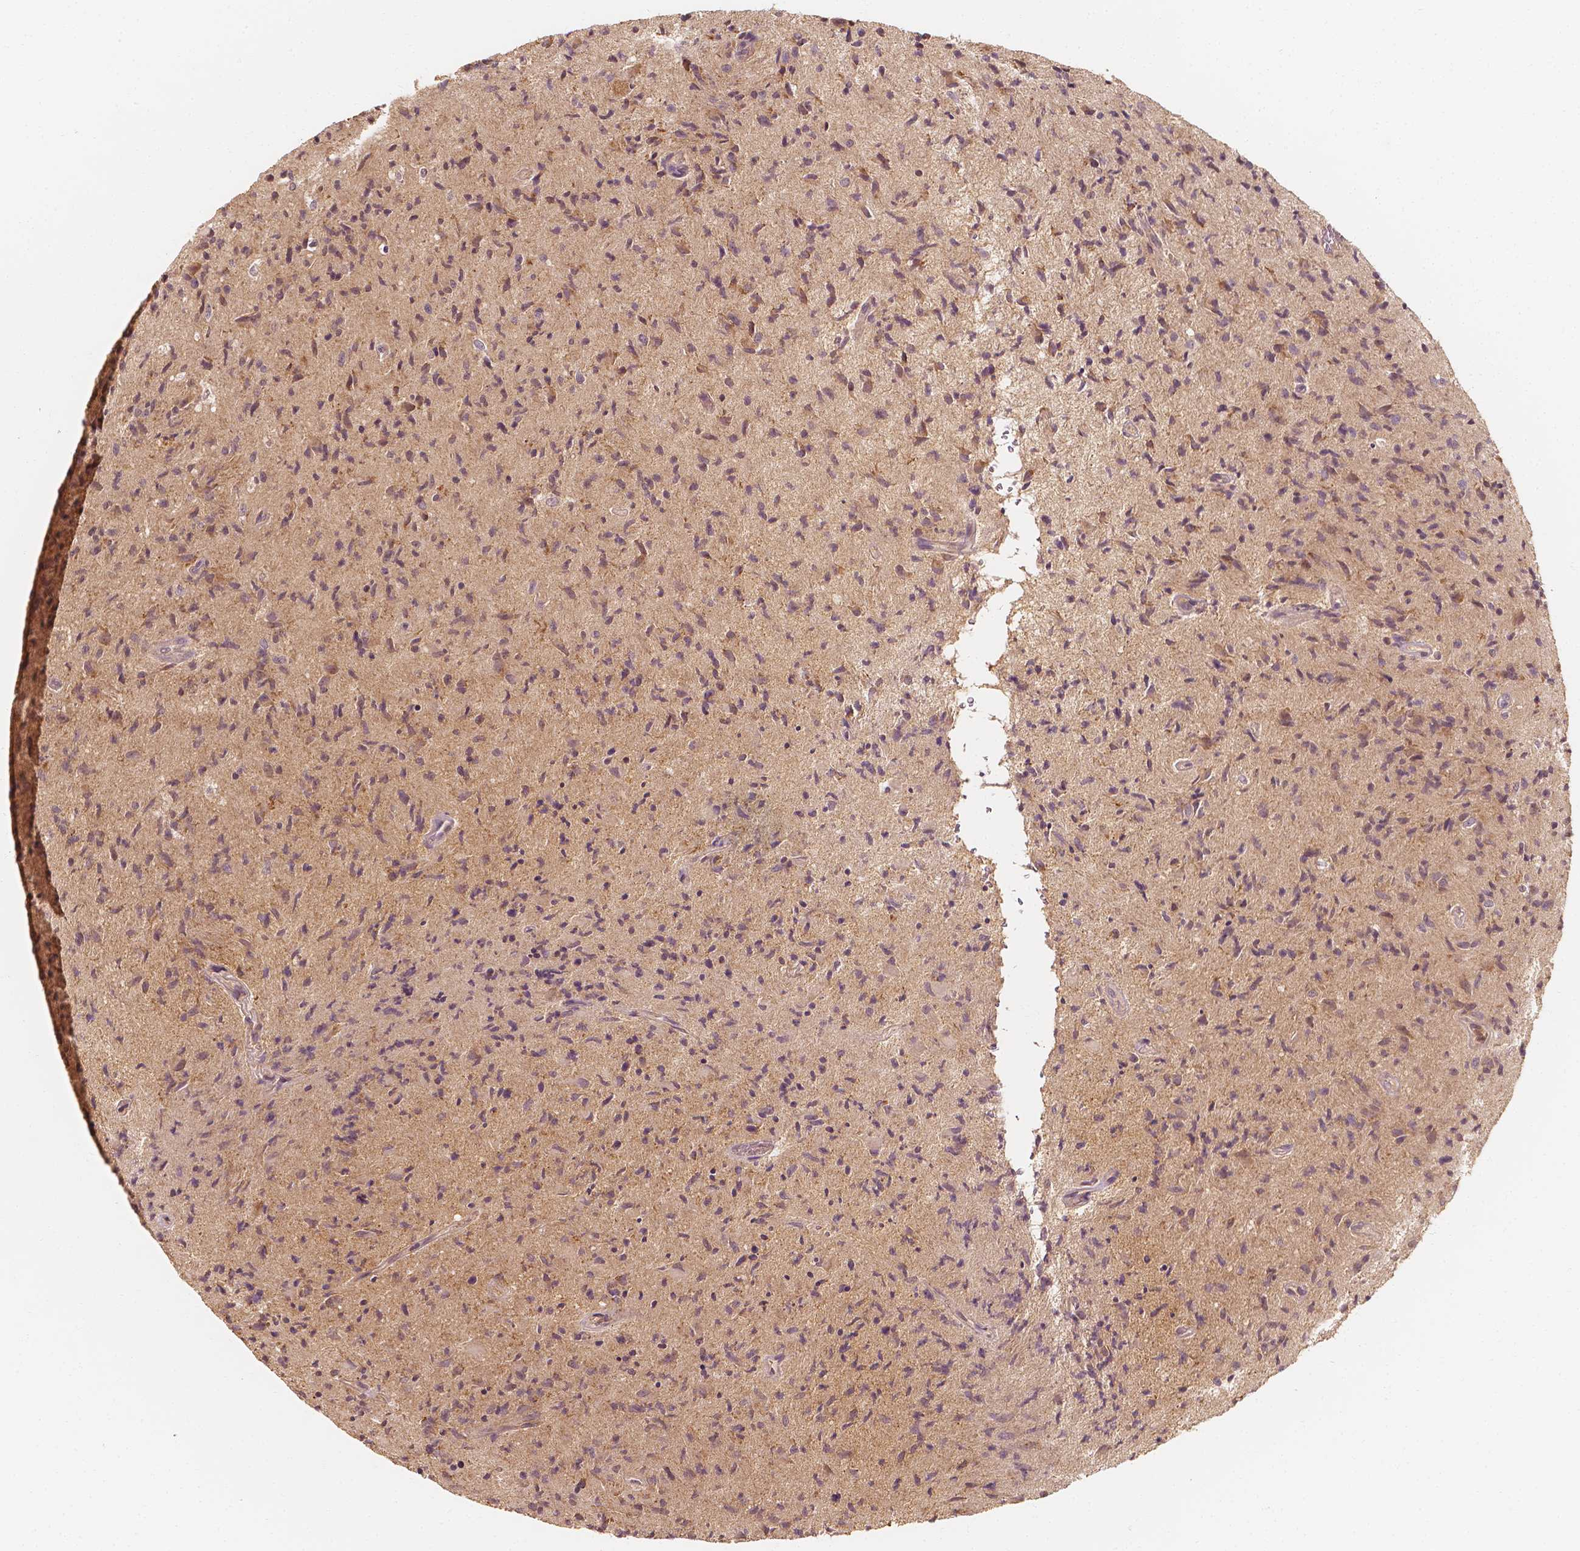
{"staining": {"intensity": "negative", "quantity": "none", "location": "none"}, "tissue": "glioma", "cell_type": "Tumor cells", "image_type": "cancer", "snomed": [{"axis": "morphology", "description": "Glioma, malignant, High grade"}, {"axis": "topography", "description": "Brain"}], "caption": "High power microscopy micrograph of an IHC photomicrograph of glioma, revealing no significant positivity in tumor cells. (Immunohistochemistry, brightfield microscopy, high magnification).", "gene": "SHPK", "patient": {"sex": "male", "age": 54}}